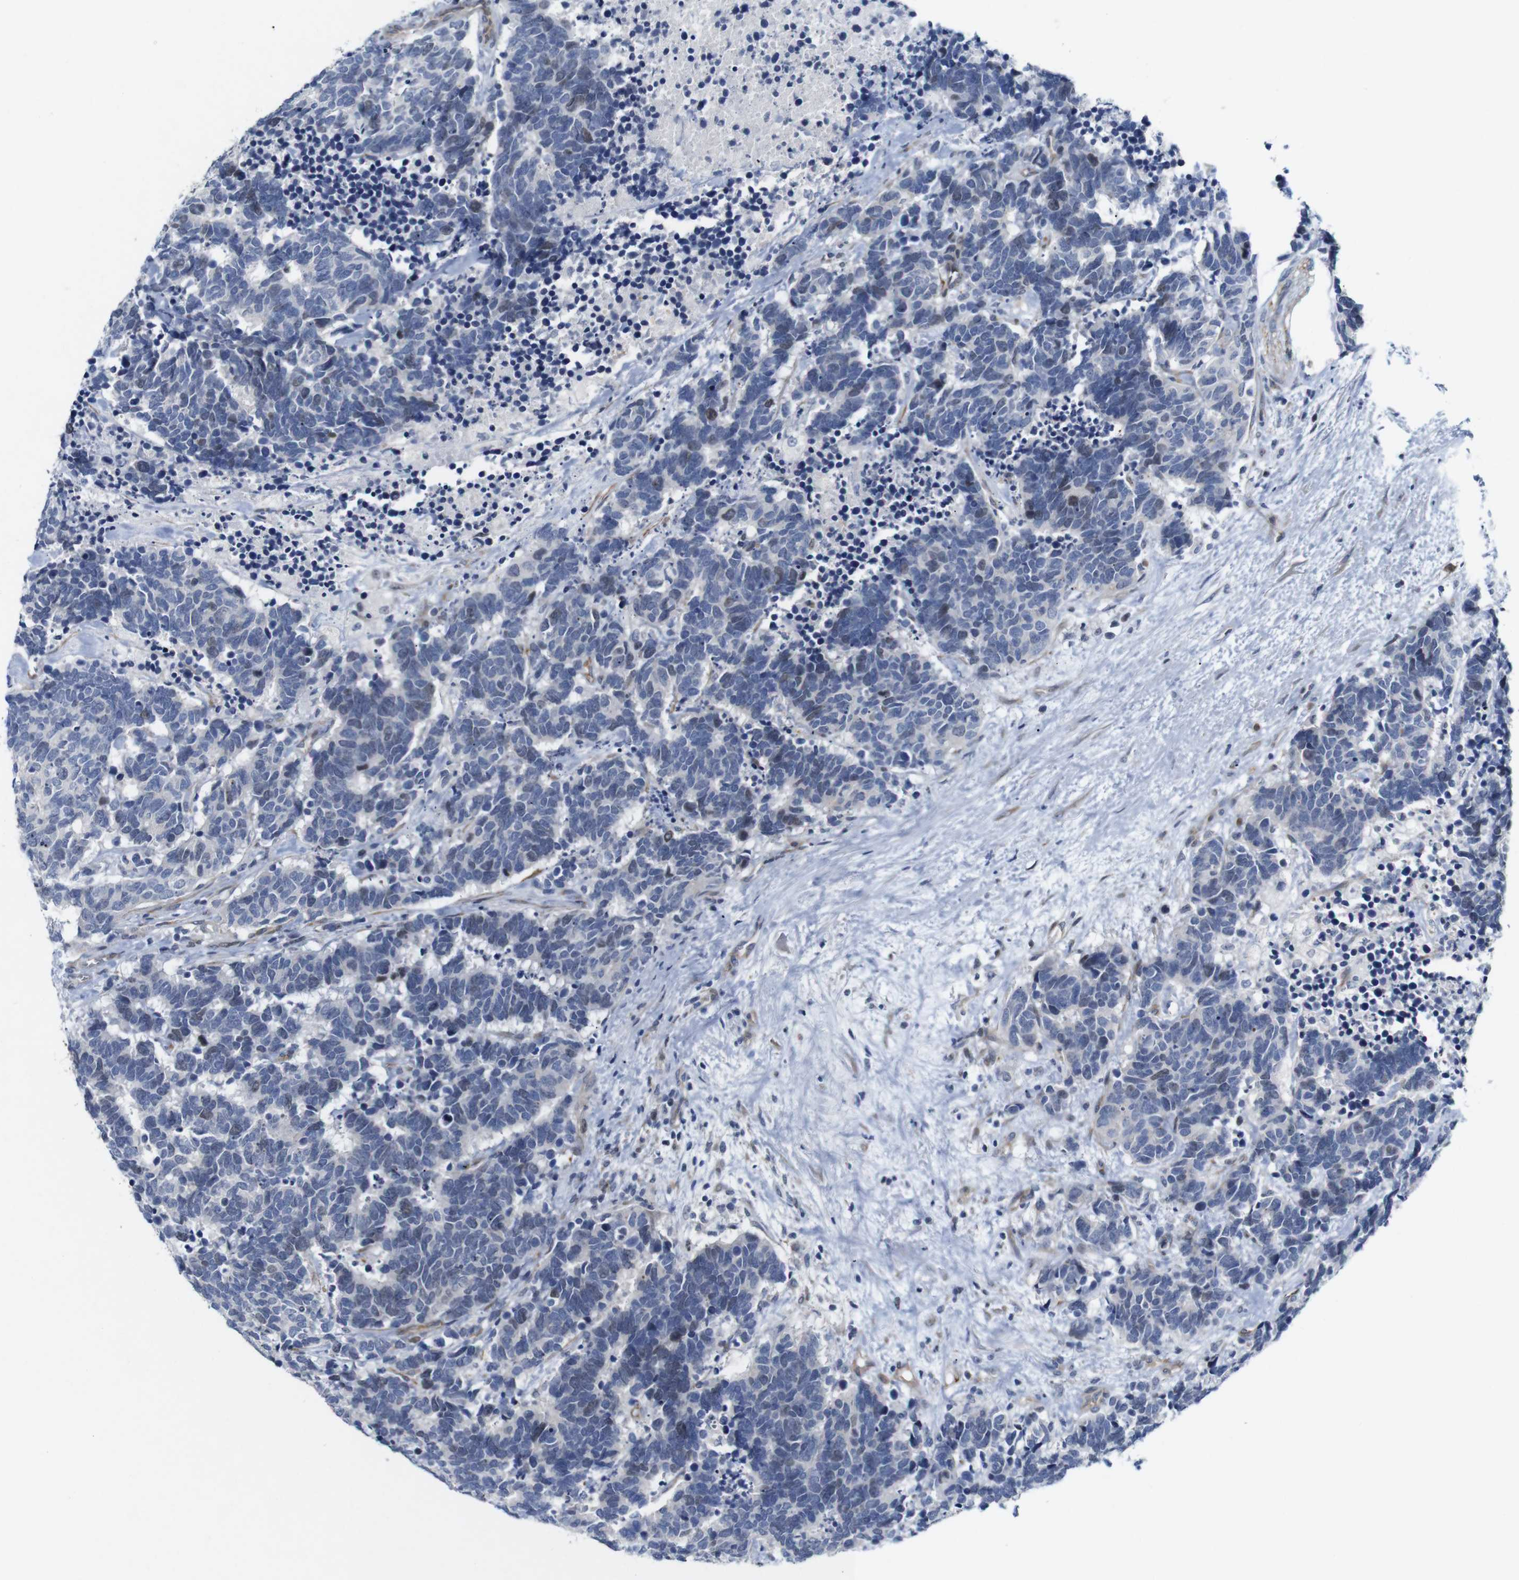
{"staining": {"intensity": "negative", "quantity": "none", "location": "none"}, "tissue": "carcinoid", "cell_type": "Tumor cells", "image_type": "cancer", "snomed": [{"axis": "morphology", "description": "Carcinoma, NOS"}, {"axis": "morphology", "description": "Carcinoid, malignant, NOS"}, {"axis": "topography", "description": "Urinary bladder"}], "caption": "Immunohistochemistry (IHC) micrograph of human malignant carcinoid stained for a protein (brown), which shows no positivity in tumor cells.", "gene": "CYB561", "patient": {"sex": "male", "age": 57}}